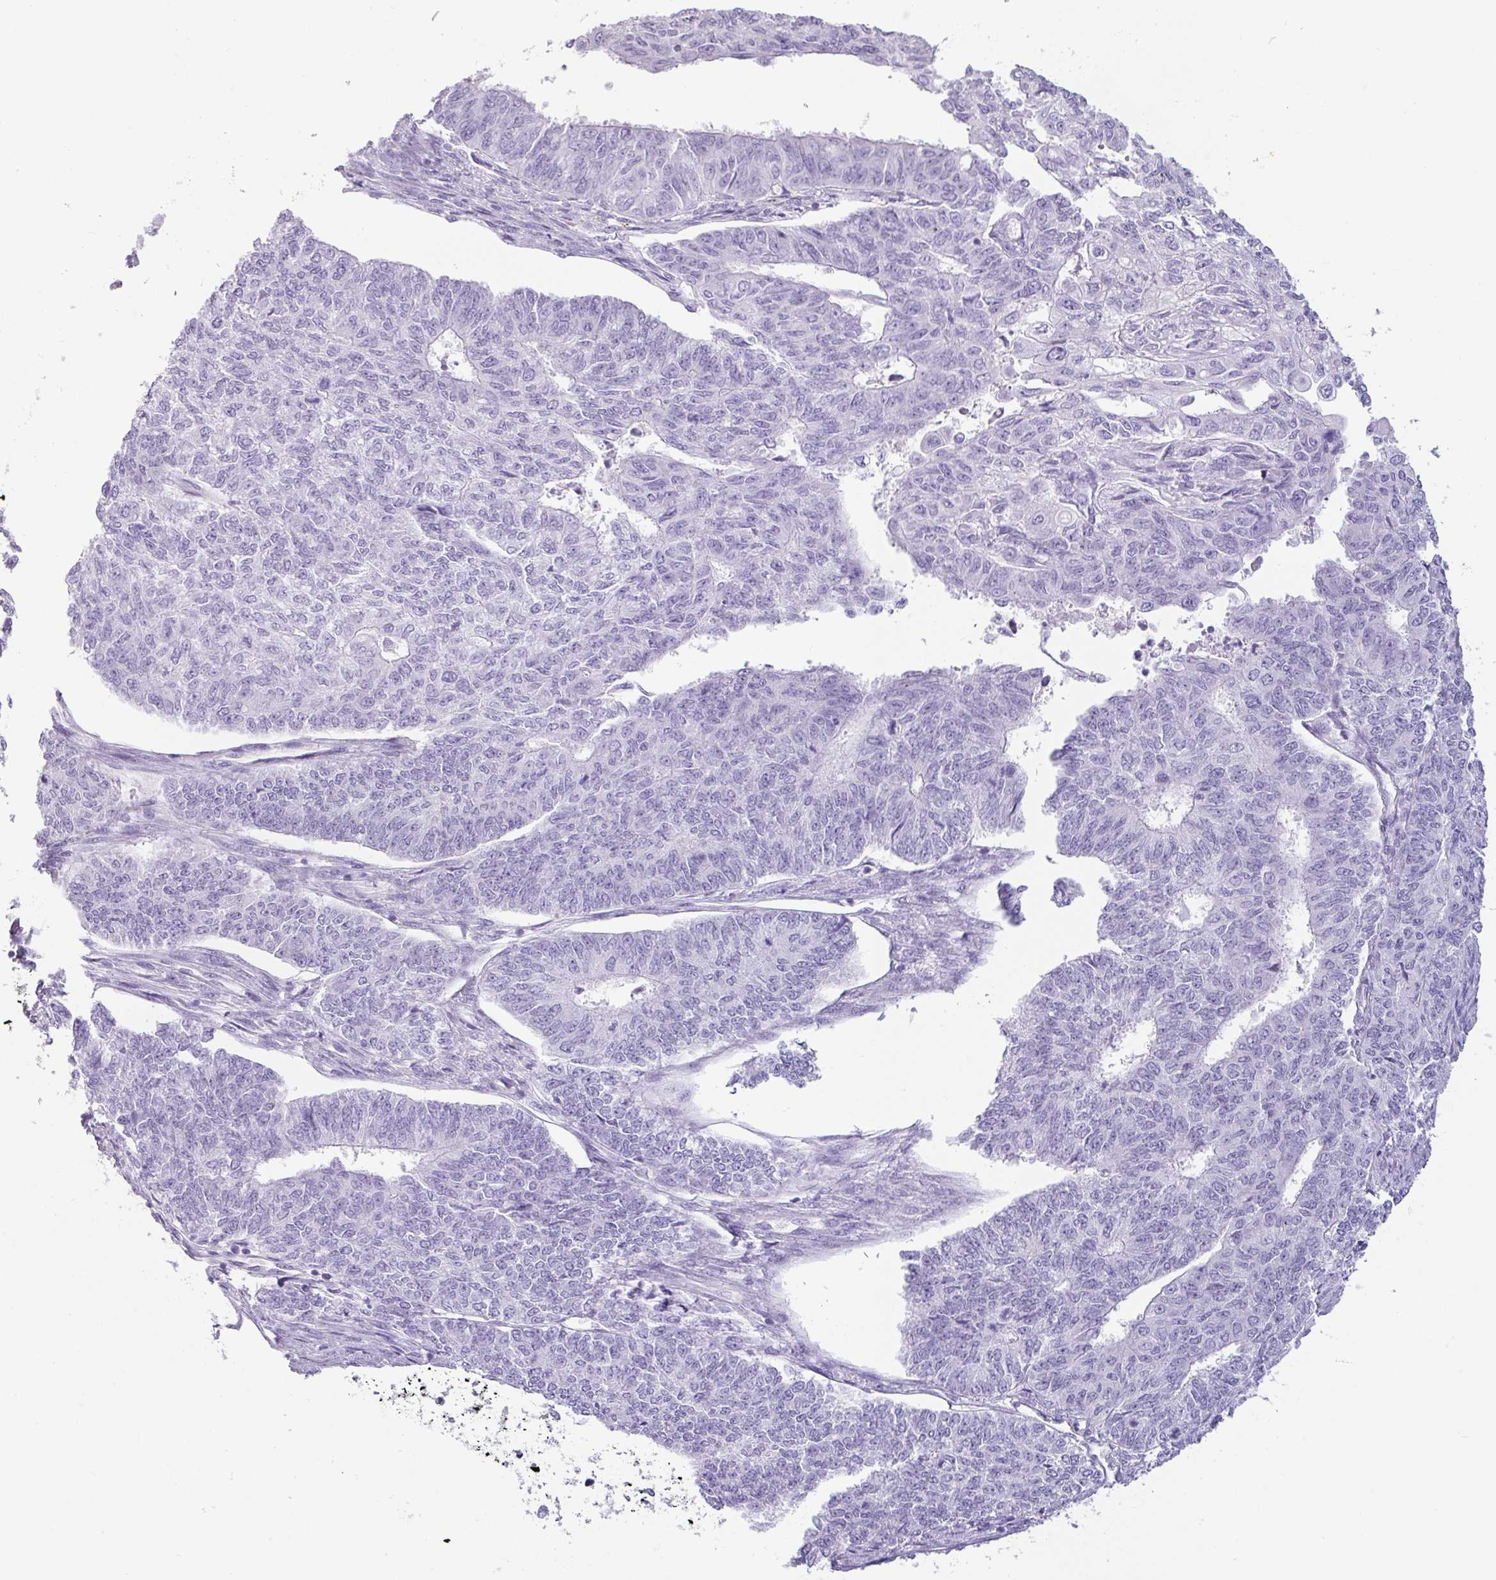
{"staining": {"intensity": "negative", "quantity": "none", "location": "none"}, "tissue": "endometrial cancer", "cell_type": "Tumor cells", "image_type": "cancer", "snomed": [{"axis": "morphology", "description": "Adenocarcinoma, NOS"}, {"axis": "topography", "description": "Endometrium"}], "caption": "The IHC histopathology image has no significant expression in tumor cells of endometrial adenocarcinoma tissue.", "gene": "VCY1B", "patient": {"sex": "female", "age": 32}}